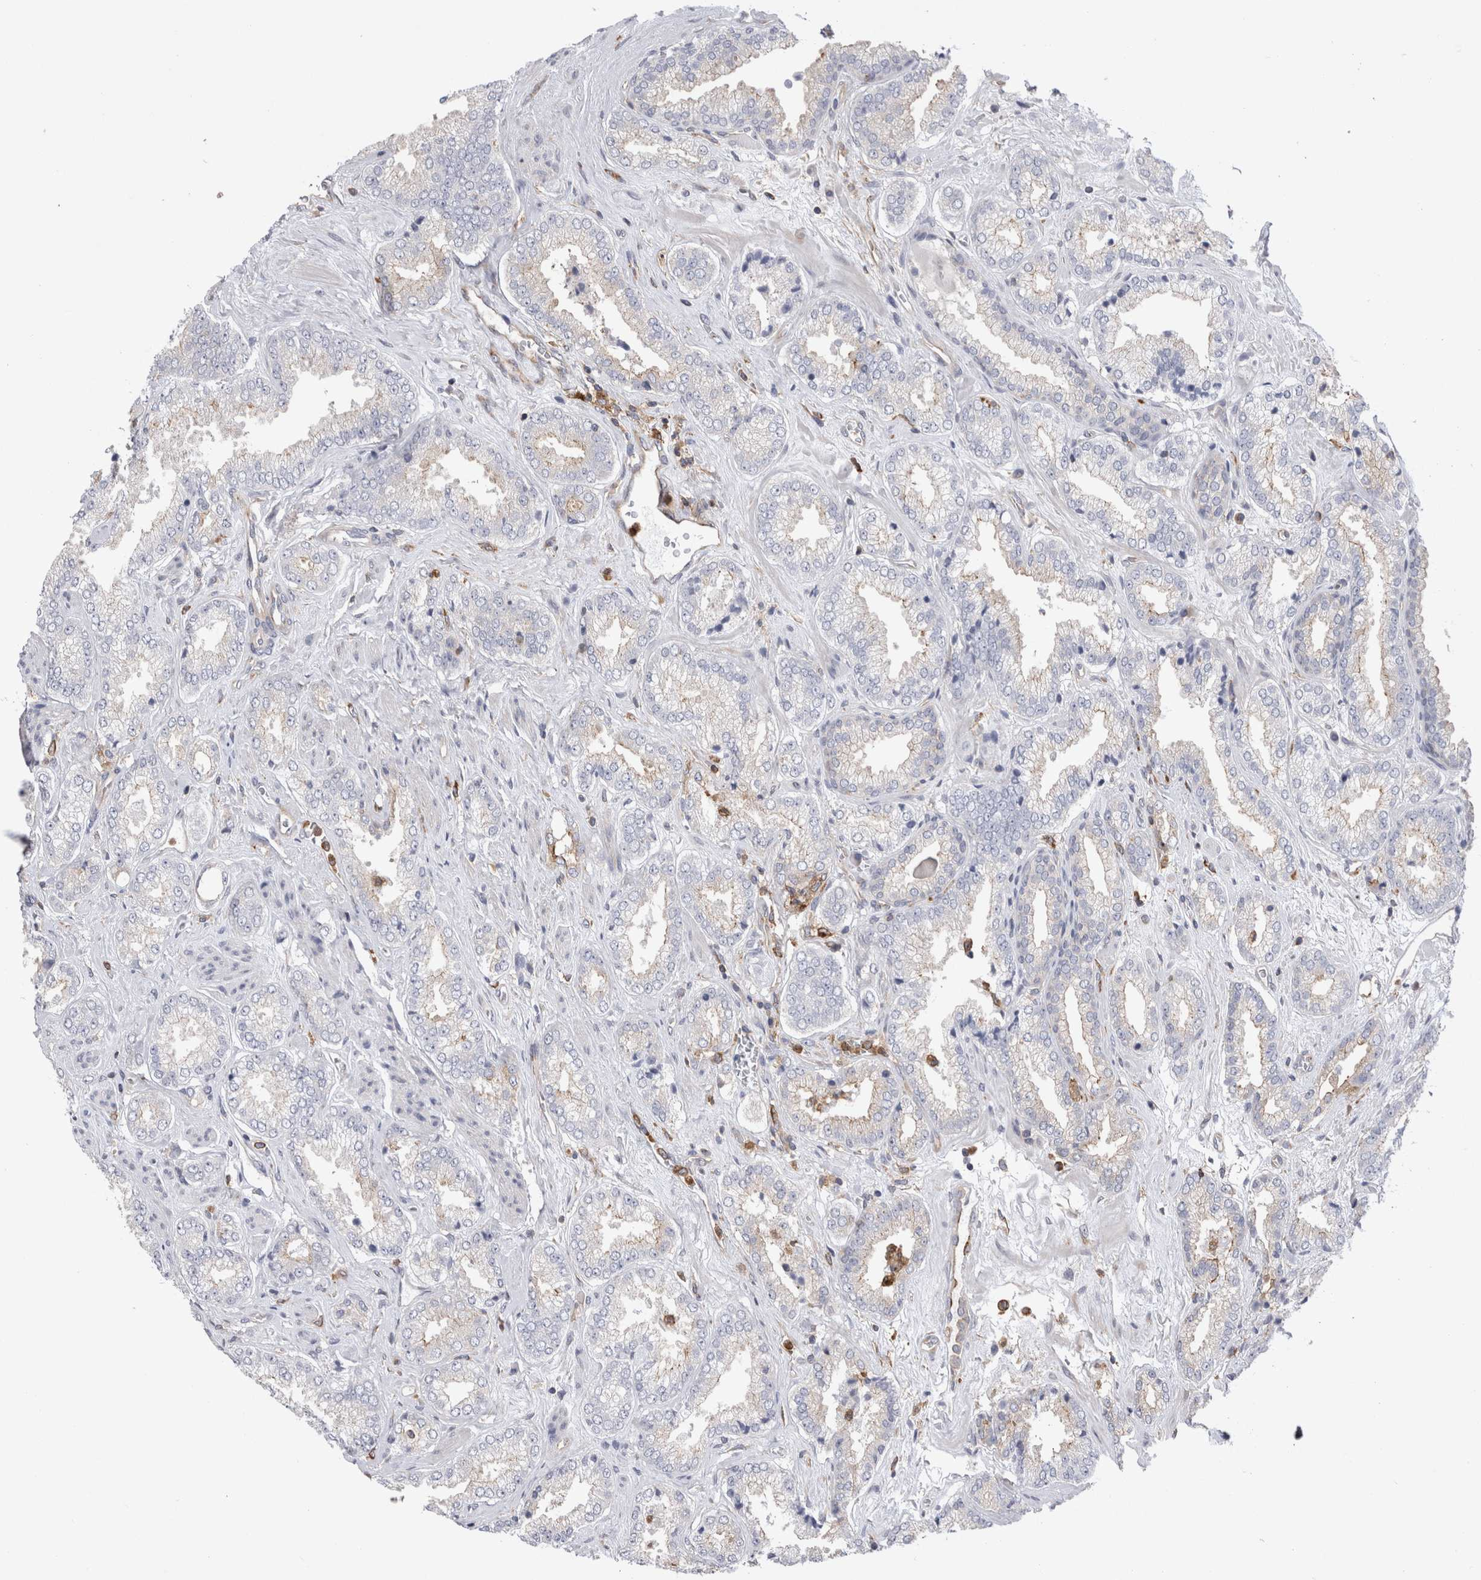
{"staining": {"intensity": "weak", "quantity": "<25%", "location": "cytoplasmic/membranous"}, "tissue": "prostate cancer", "cell_type": "Tumor cells", "image_type": "cancer", "snomed": [{"axis": "morphology", "description": "Adenocarcinoma, Low grade"}, {"axis": "topography", "description": "Prostate"}], "caption": "This is an immunohistochemistry micrograph of prostate cancer. There is no positivity in tumor cells.", "gene": "RAB11FIP1", "patient": {"sex": "male", "age": 62}}